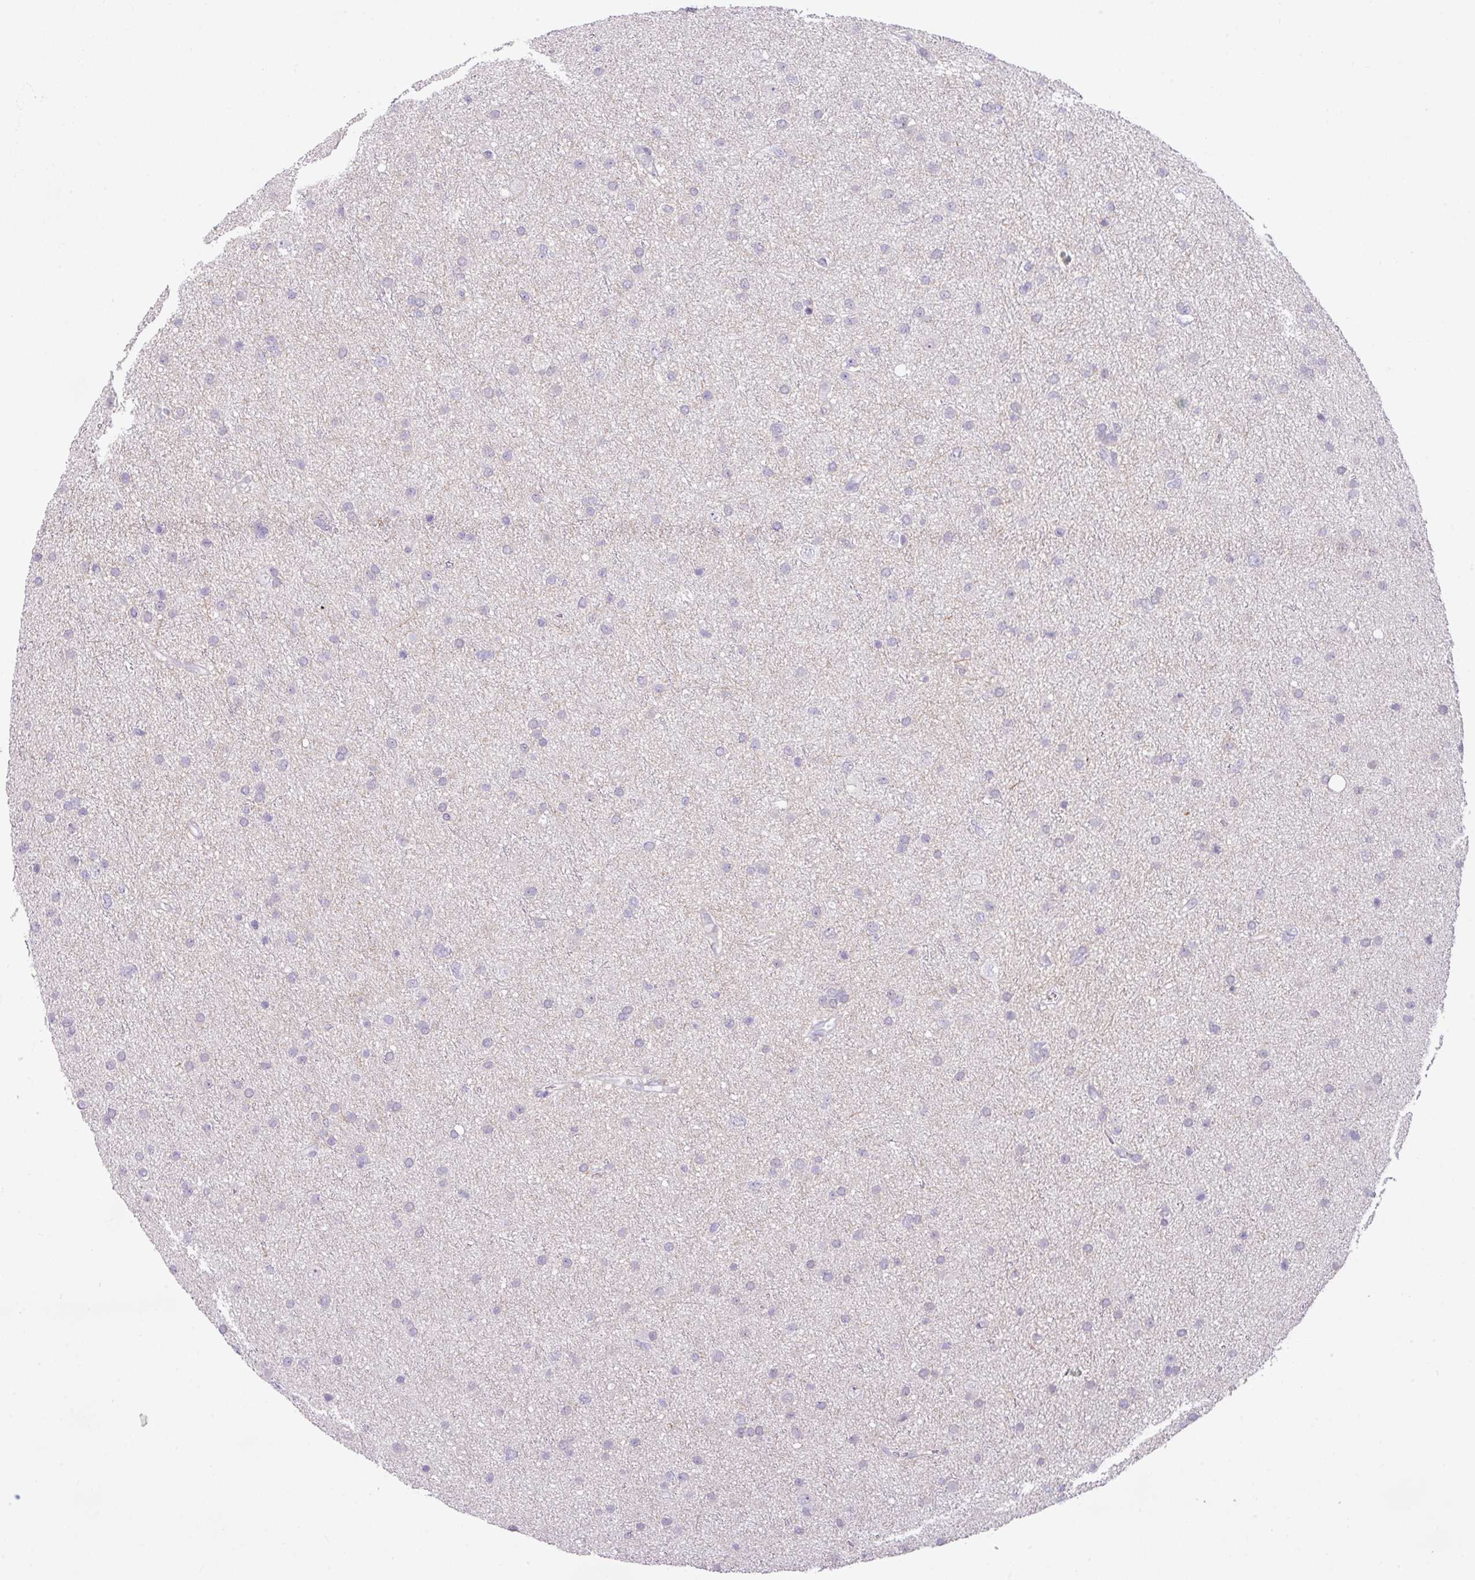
{"staining": {"intensity": "negative", "quantity": "none", "location": "none"}, "tissue": "glioma", "cell_type": "Tumor cells", "image_type": "cancer", "snomed": [{"axis": "morphology", "description": "Glioma, malignant, Low grade"}, {"axis": "topography", "description": "Cerebral cortex"}], "caption": "Tumor cells are negative for brown protein staining in glioma.", "gene": "ANKRD13B", "patient": {"sex": "female", "age": 39}}